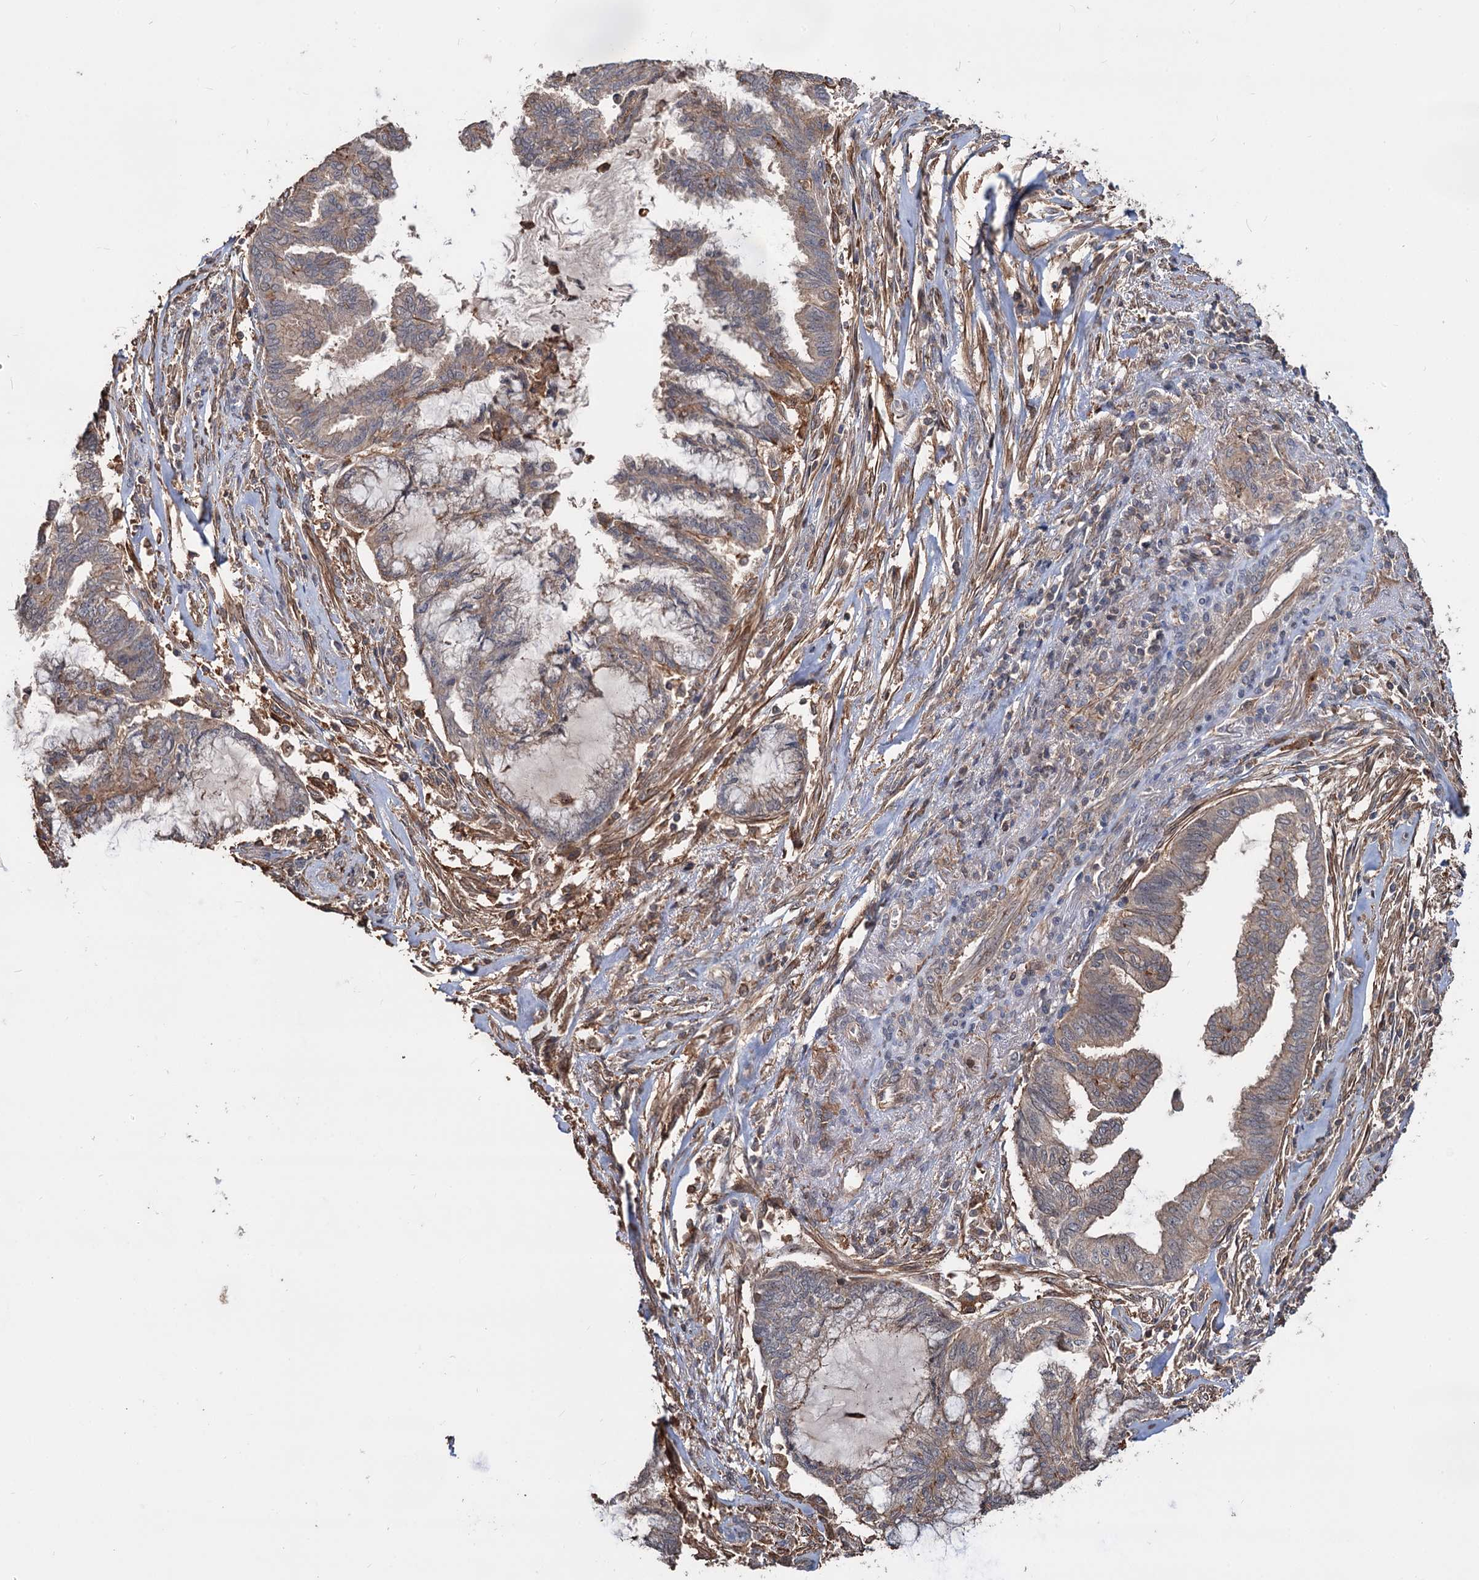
{"staining": {"intensity": "weak", "quantity": "<25%", "location": "cytoplasmic/membranous"}, "tissue": "endometrial cancer", "cell_type": "Tumor cells", "image_type": "cancer", "snomed": [{"axis": "morphology", "description": "Adenocarcinoma, NOS"}, {"axis": "topography", "description": "Endometrium"}], "caption": "This is an IHC micrograph of human adenocarcinoma (endometrial). There is no staining in tumor cells.", "gene": "GRIP1", "patient": {"sex": "female", "age": 86}}